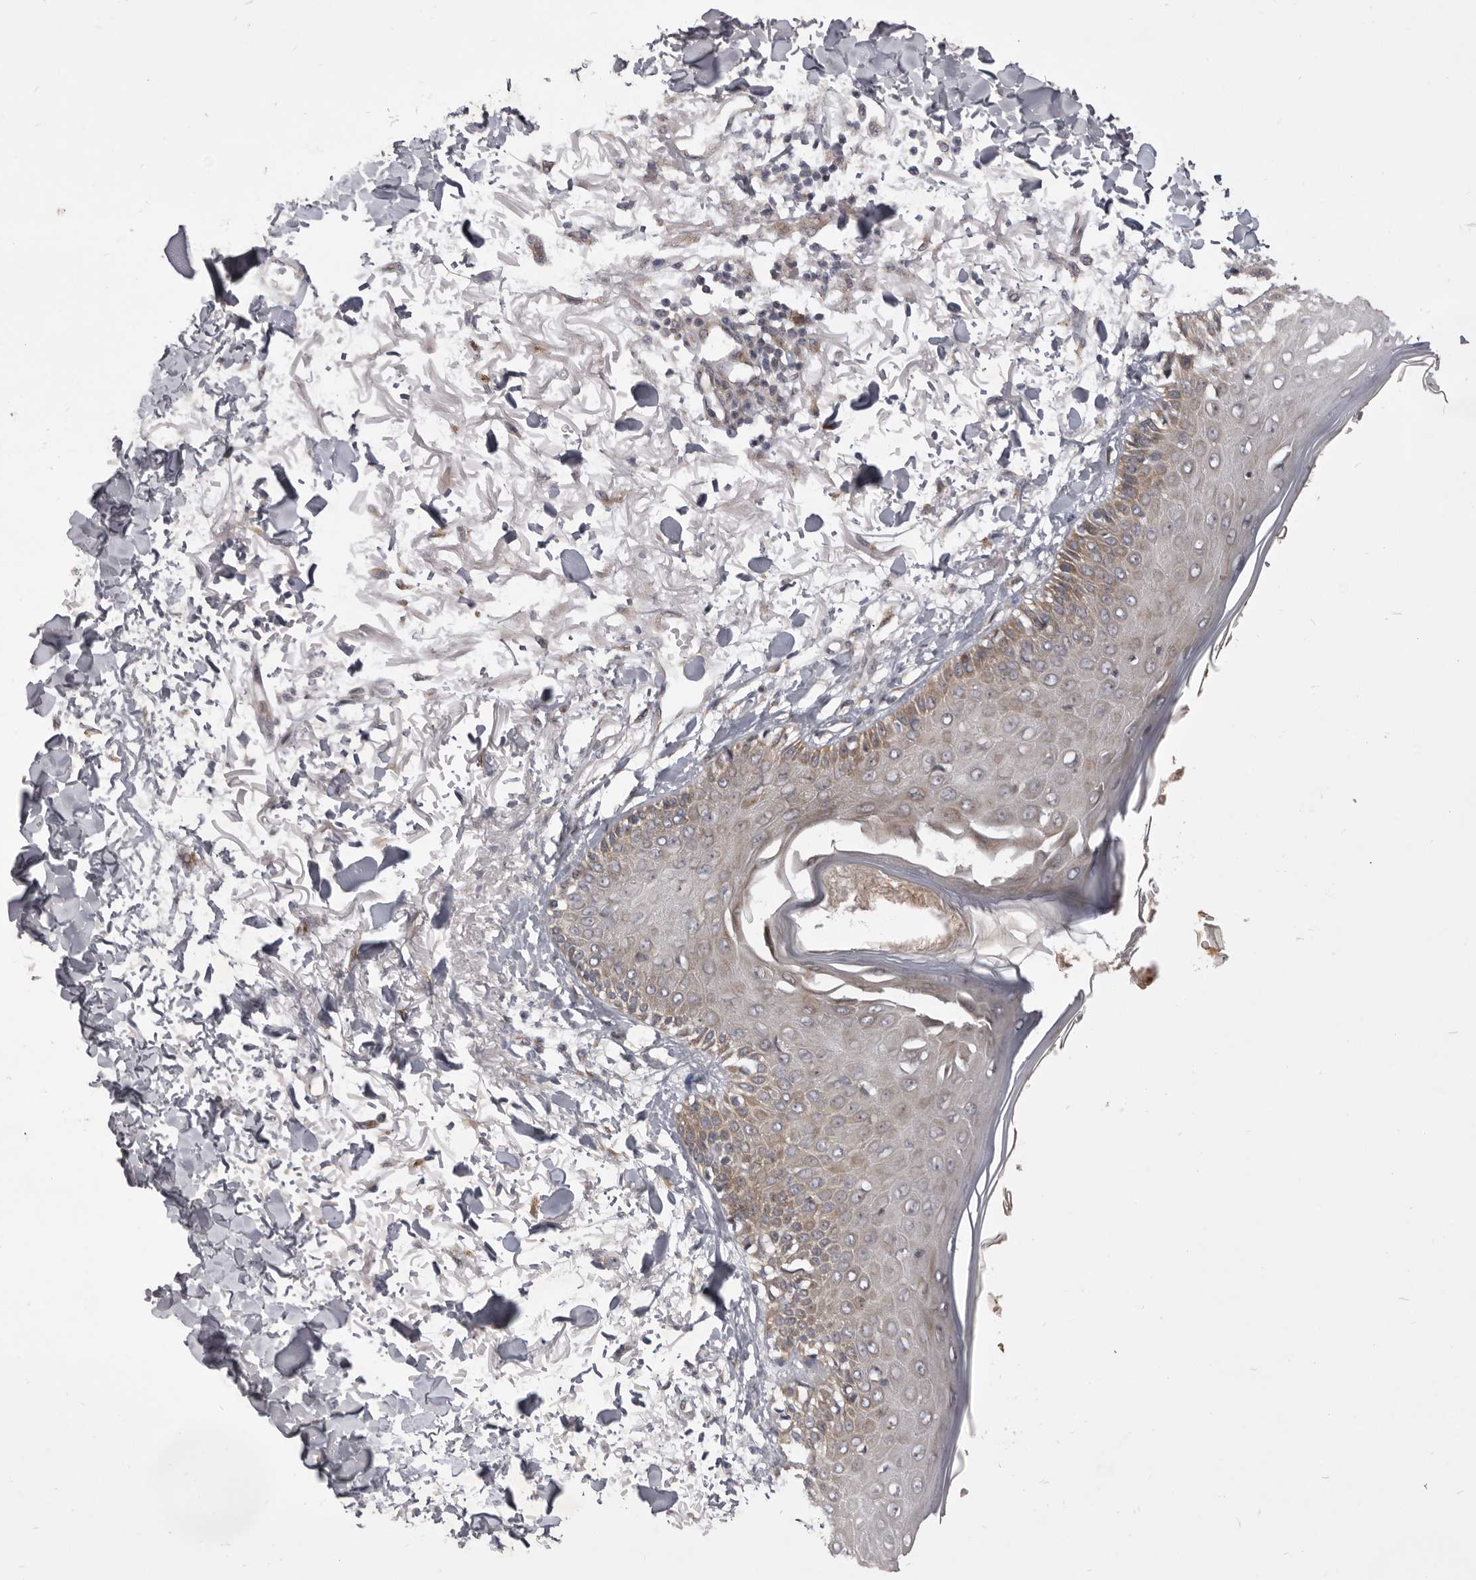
{"staining": {"intensity": "weak", "quantity": ">75%", "location": "cytoplasmic/membranous"}, "tissue": "skin", "cell_type": "Fibroblasts", "image_type": "normal", "snomed": [{"axis": "morphology", "description": "Normal tissue, NOS"}, {"axis": "morphology", "description": "Squamous cell carcinoma, NOS"}, {"axis": "topography", "description": "Skin"}, {"axis": "topography", "description": "Peripheral nerve tissue"}], "caption": "Immunohistochemical staining of normal human skin demonstrates weak cytoplasmic/membranous protein staining in about >75% of fibroblasts.", "gene": "TBC1D8B", "patient": {"sex": "male", "age": 83}}